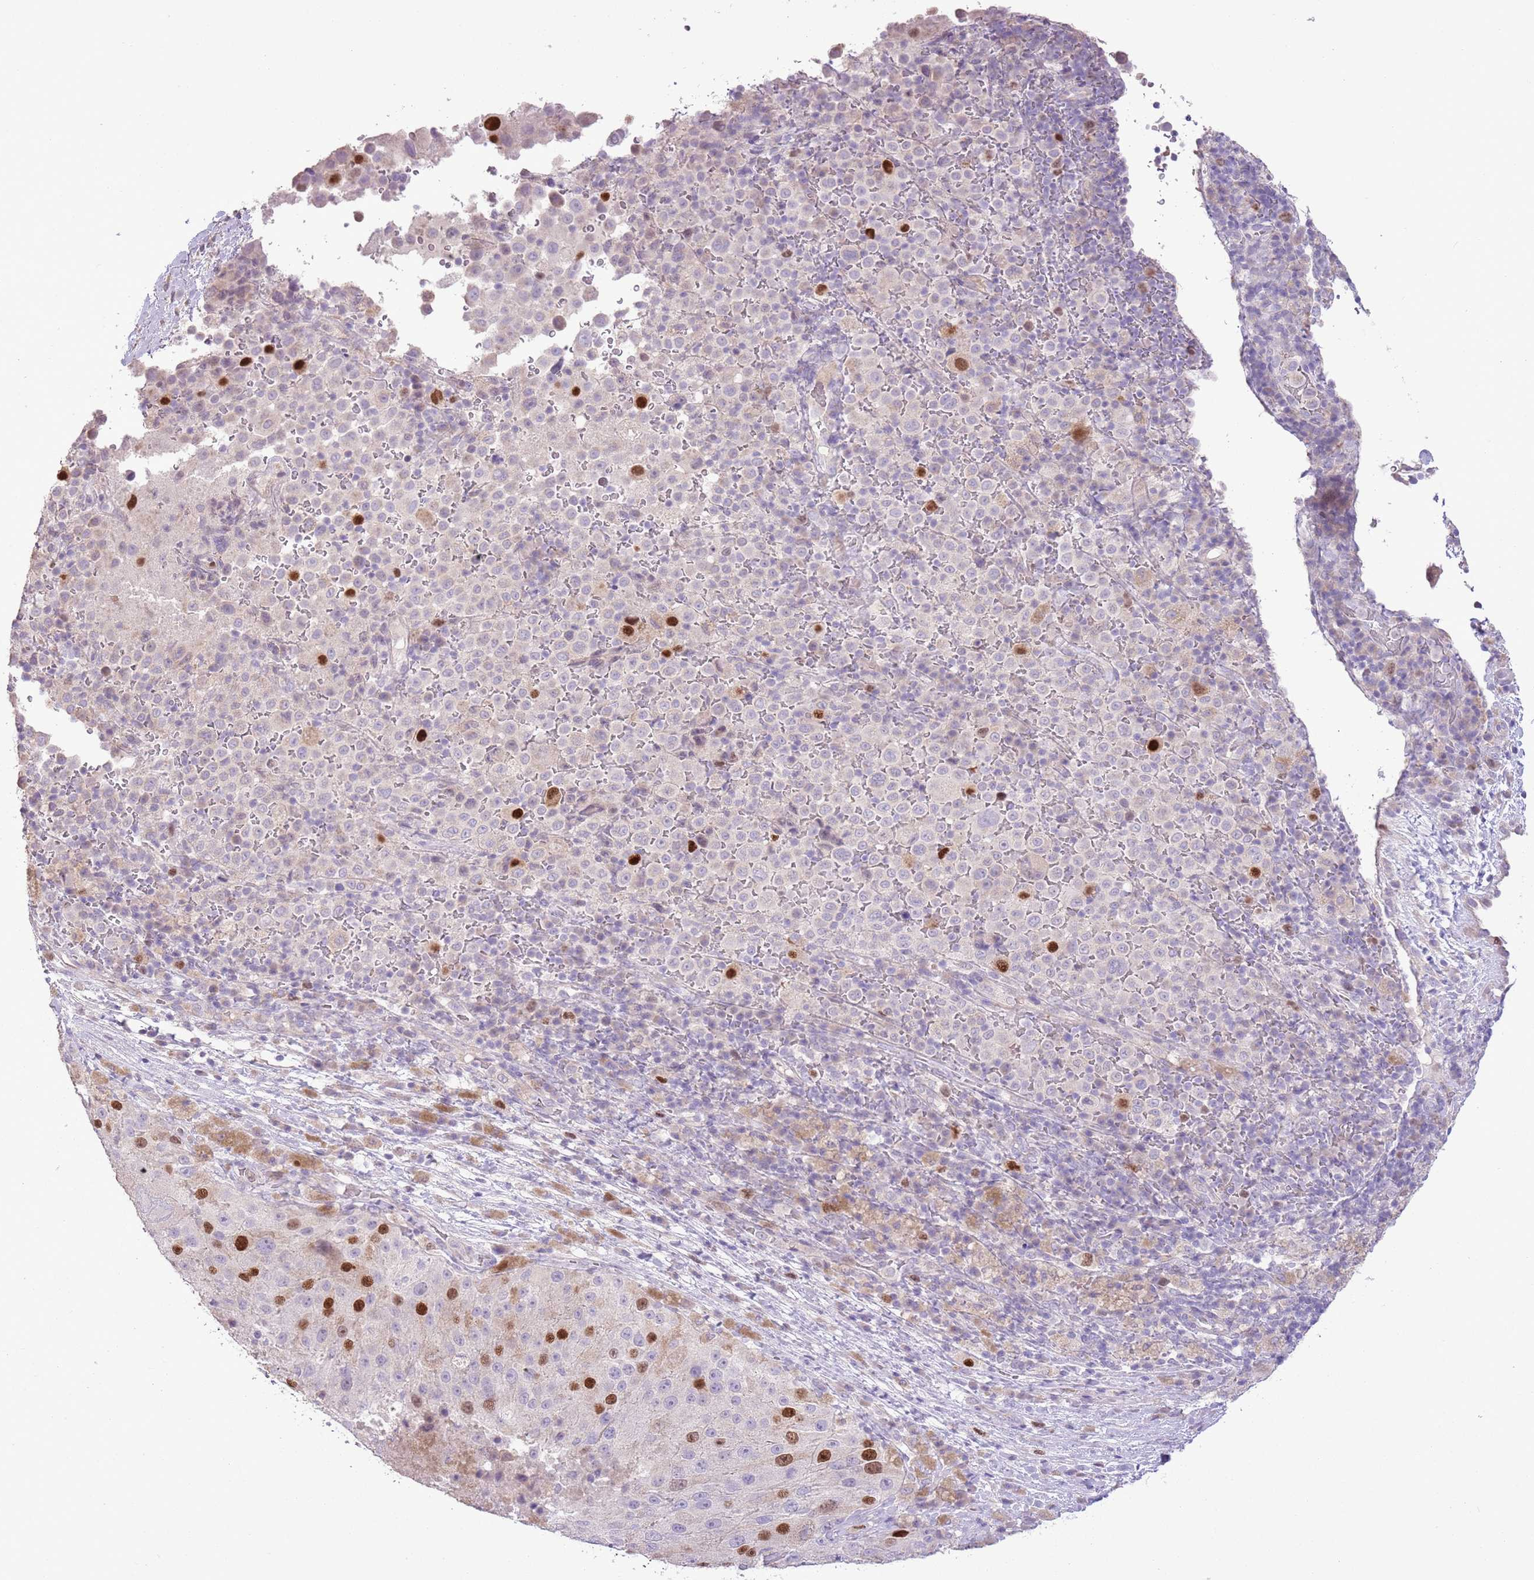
{"staining": {"intensity": "strong", "quantity": "25%-75%", "location": "nuclear"}, "tissue": "melanoma", "cell_type": "Tumor cells", "image_type": "cancer", "snomed": [{"axis": "morphology", "description": "Malignant melanoma, Metastatic site"}, {"axis": "topography", "description": "Lymph node"}], "caption": "Human malignant melanoma (metastatic site) stained for a protein (brown) exhibits strong nuclear positive positivity in approximately 25%-75% of tumor cells.", "gene": "GMNN", "patient": {"sex": "male", "age": 62}}